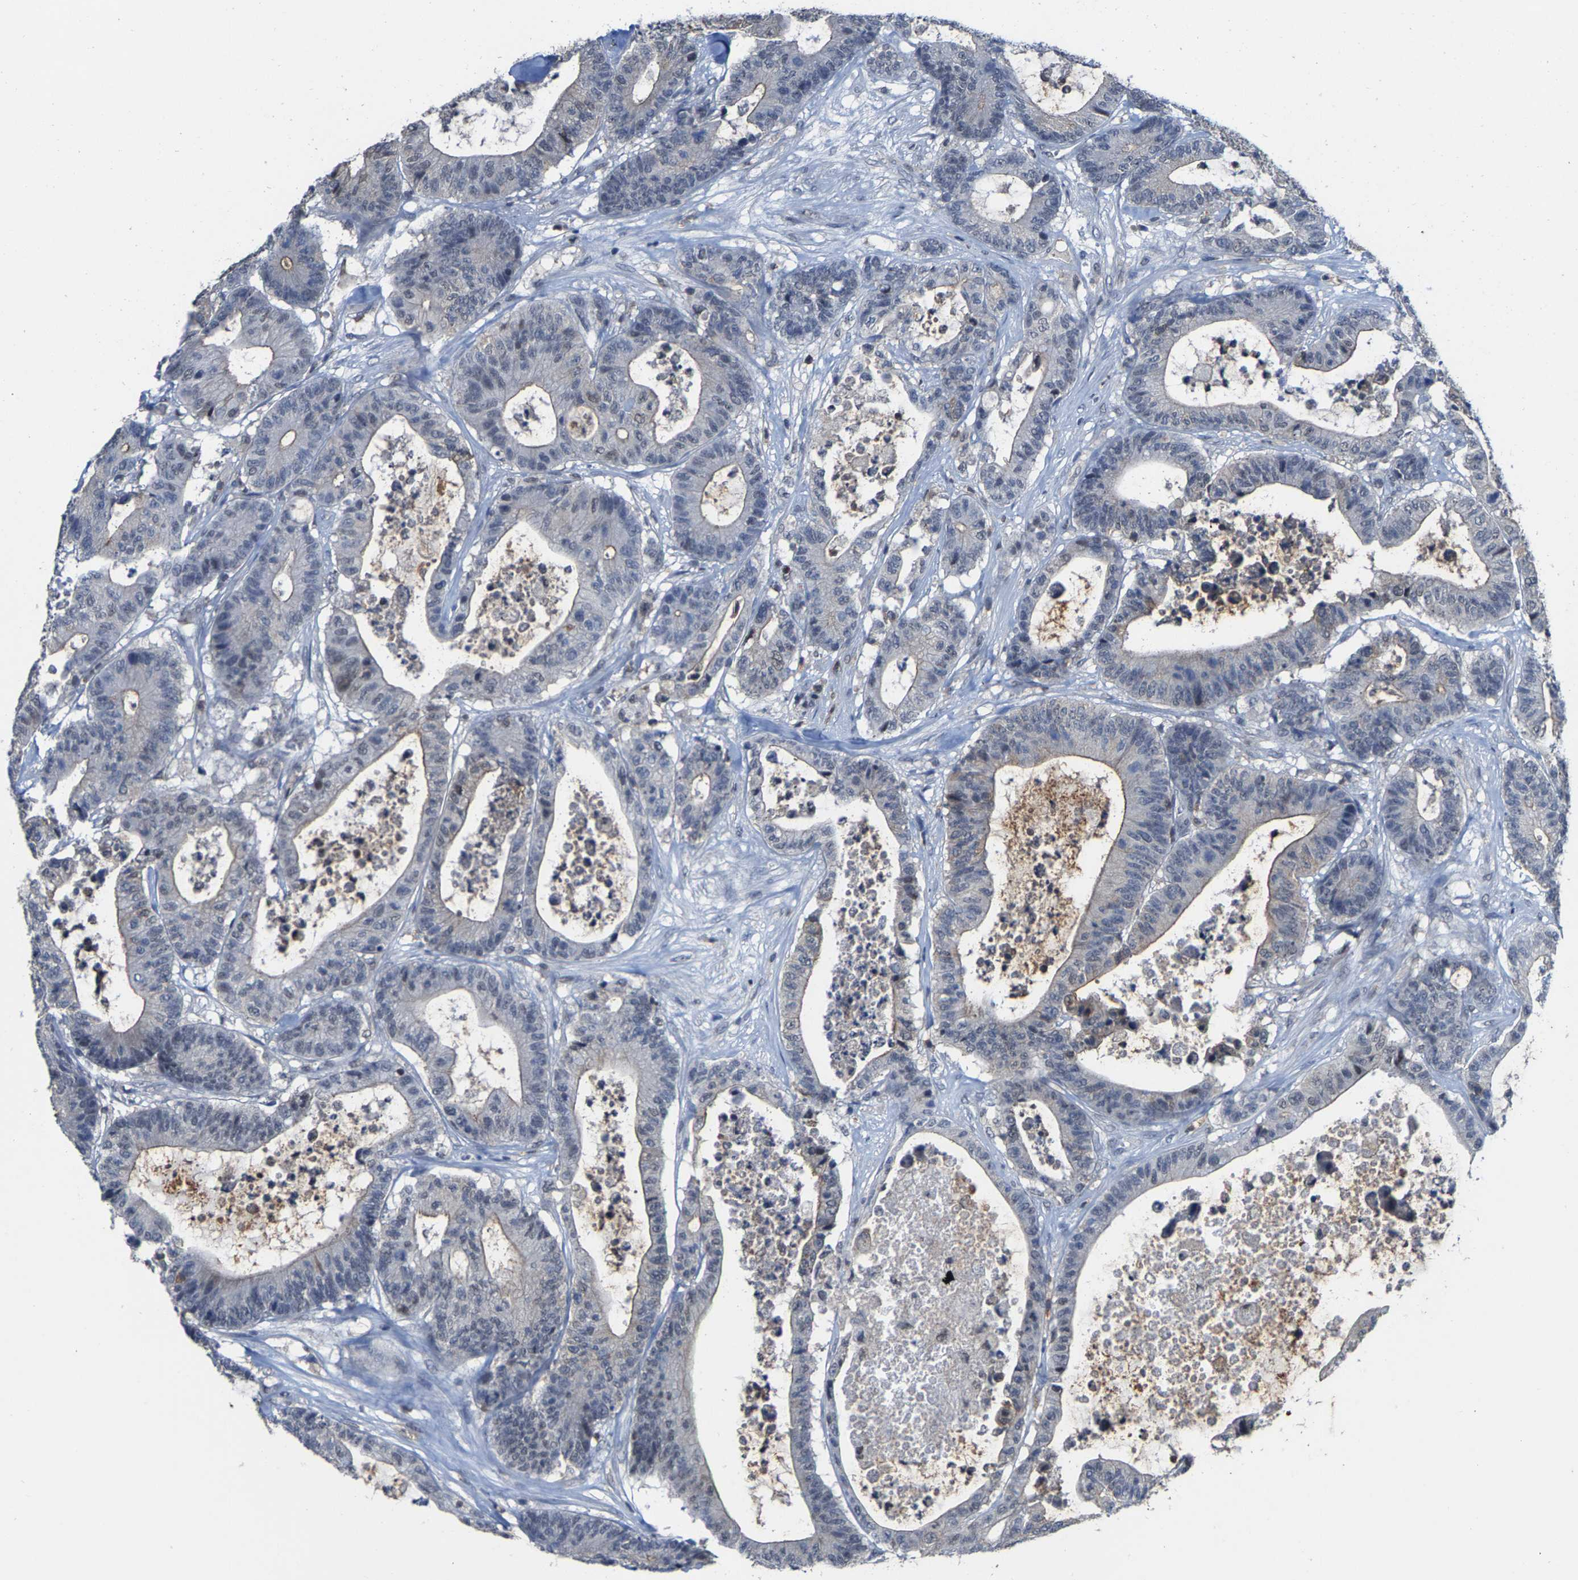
{"staining": {"intensity": "negative", "quantity": "none", "location": "none"}, "tissue": "colorectal cancer", "cell_type": "Tumor cells", "image_type": "cancer", "snomed": [{"axis": "morphology", "description": "Adenocarcinoma, NOS"}, {"axis": "topography", "description": "Colon"}], "caption": "Immunohistochemistry (IHC) photomicrograph of neoplastic tissue: human colorectal adenocarcinoma stained with DAB (3,3'-diaminobenzidine) reveals no significant protein positivity in tumor cells. Brightfield microscopy of IHC stained with DAB (brown) and hematoxylin (blue), captured at high magnification.", "gene": "FGD3", "patient": {"sex": "female", "age": 84}}